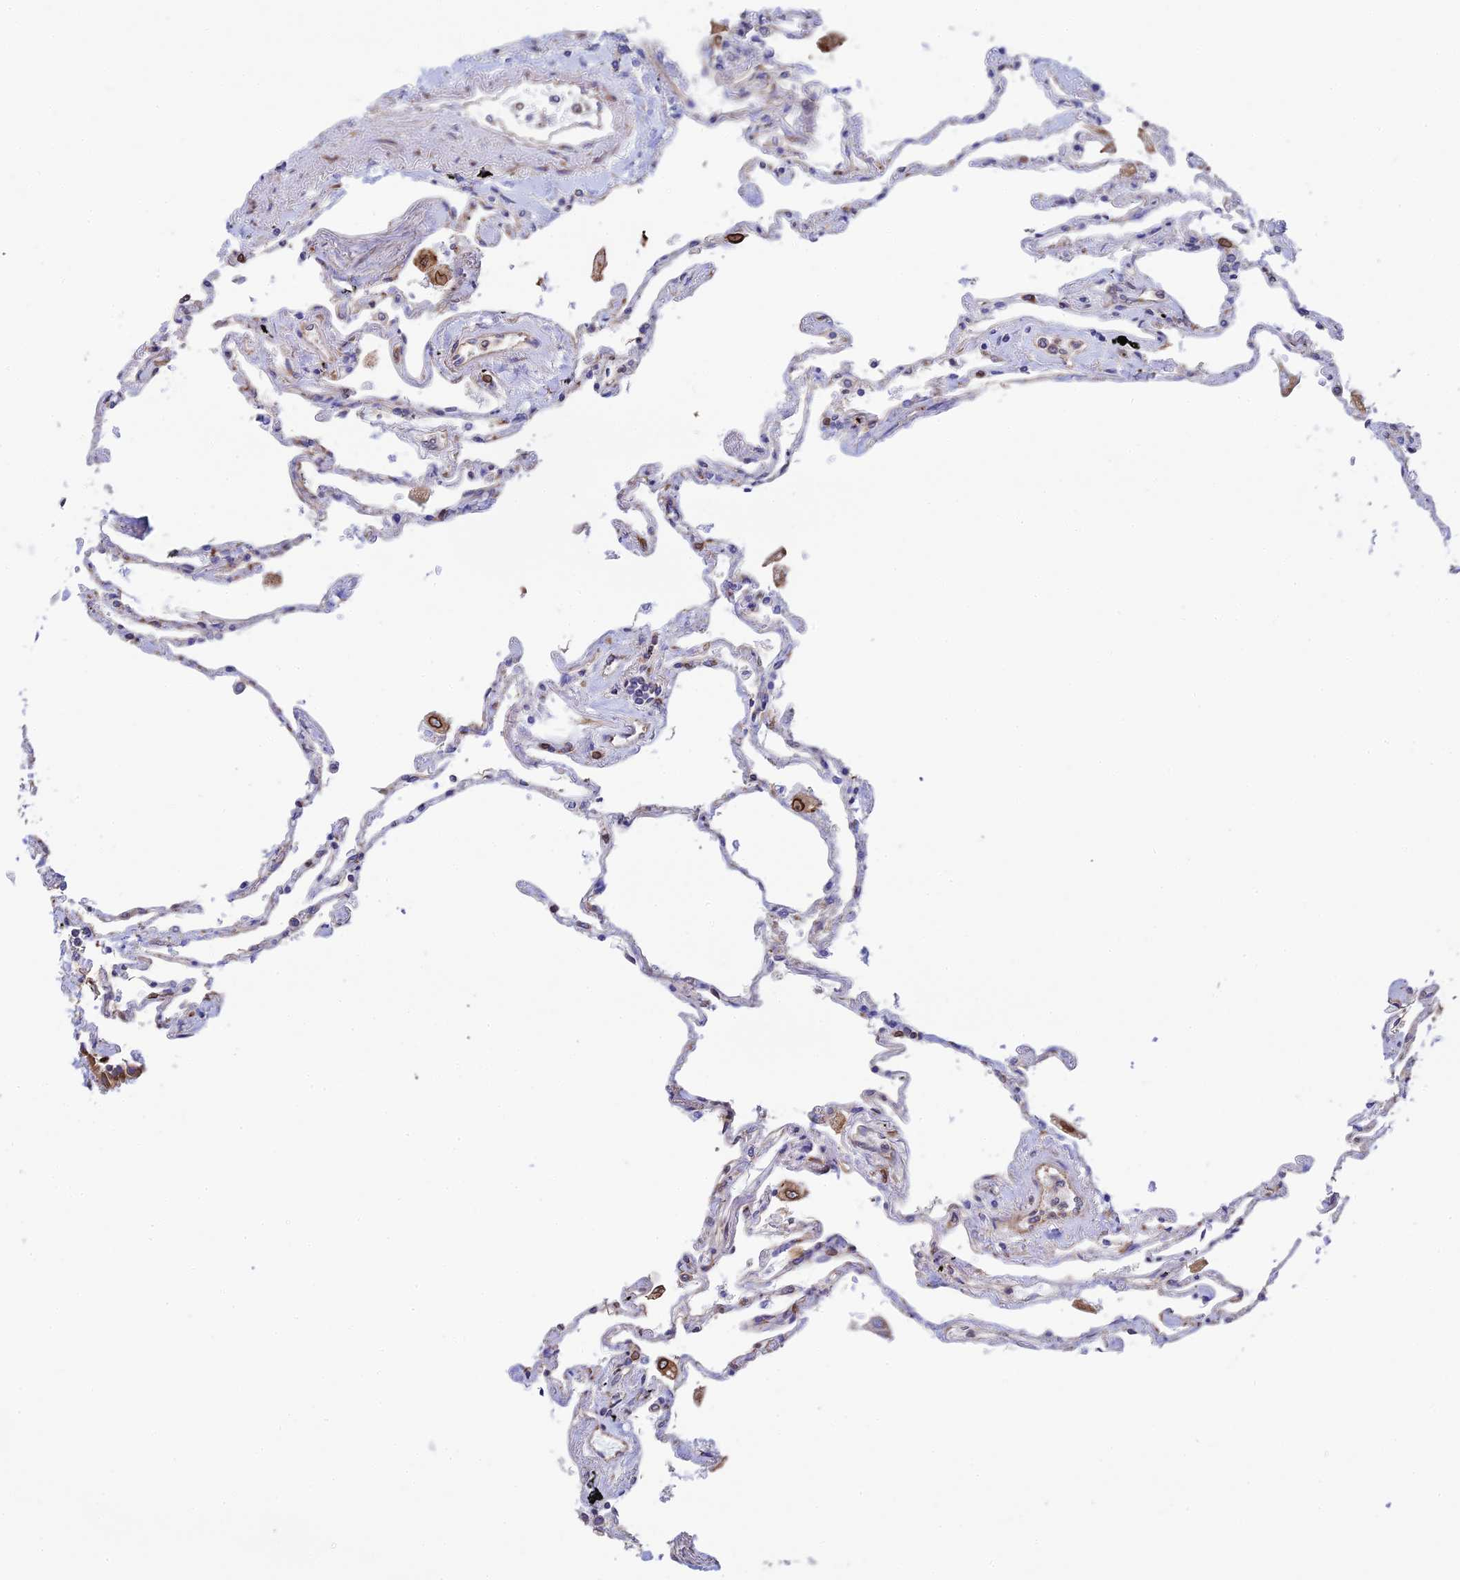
{"staining": {"intensity": "moderate", "quantity": "<25%", "location": "cytoplasmic/membranous"}, "tissue": "lung", "cell_type": "Alveolar cells", "image_type": "normal", "snomed": [{"axis": "morphology", "description": "Normal tissue, NOS"}, {"axis": "topography", "description": "Lung"}], "caption": "Human lung stained with a protein marker shows moderate staining in alveolar cells.", "gene": "CCDC69", "patient": {"sex": "female", "age": 67}}